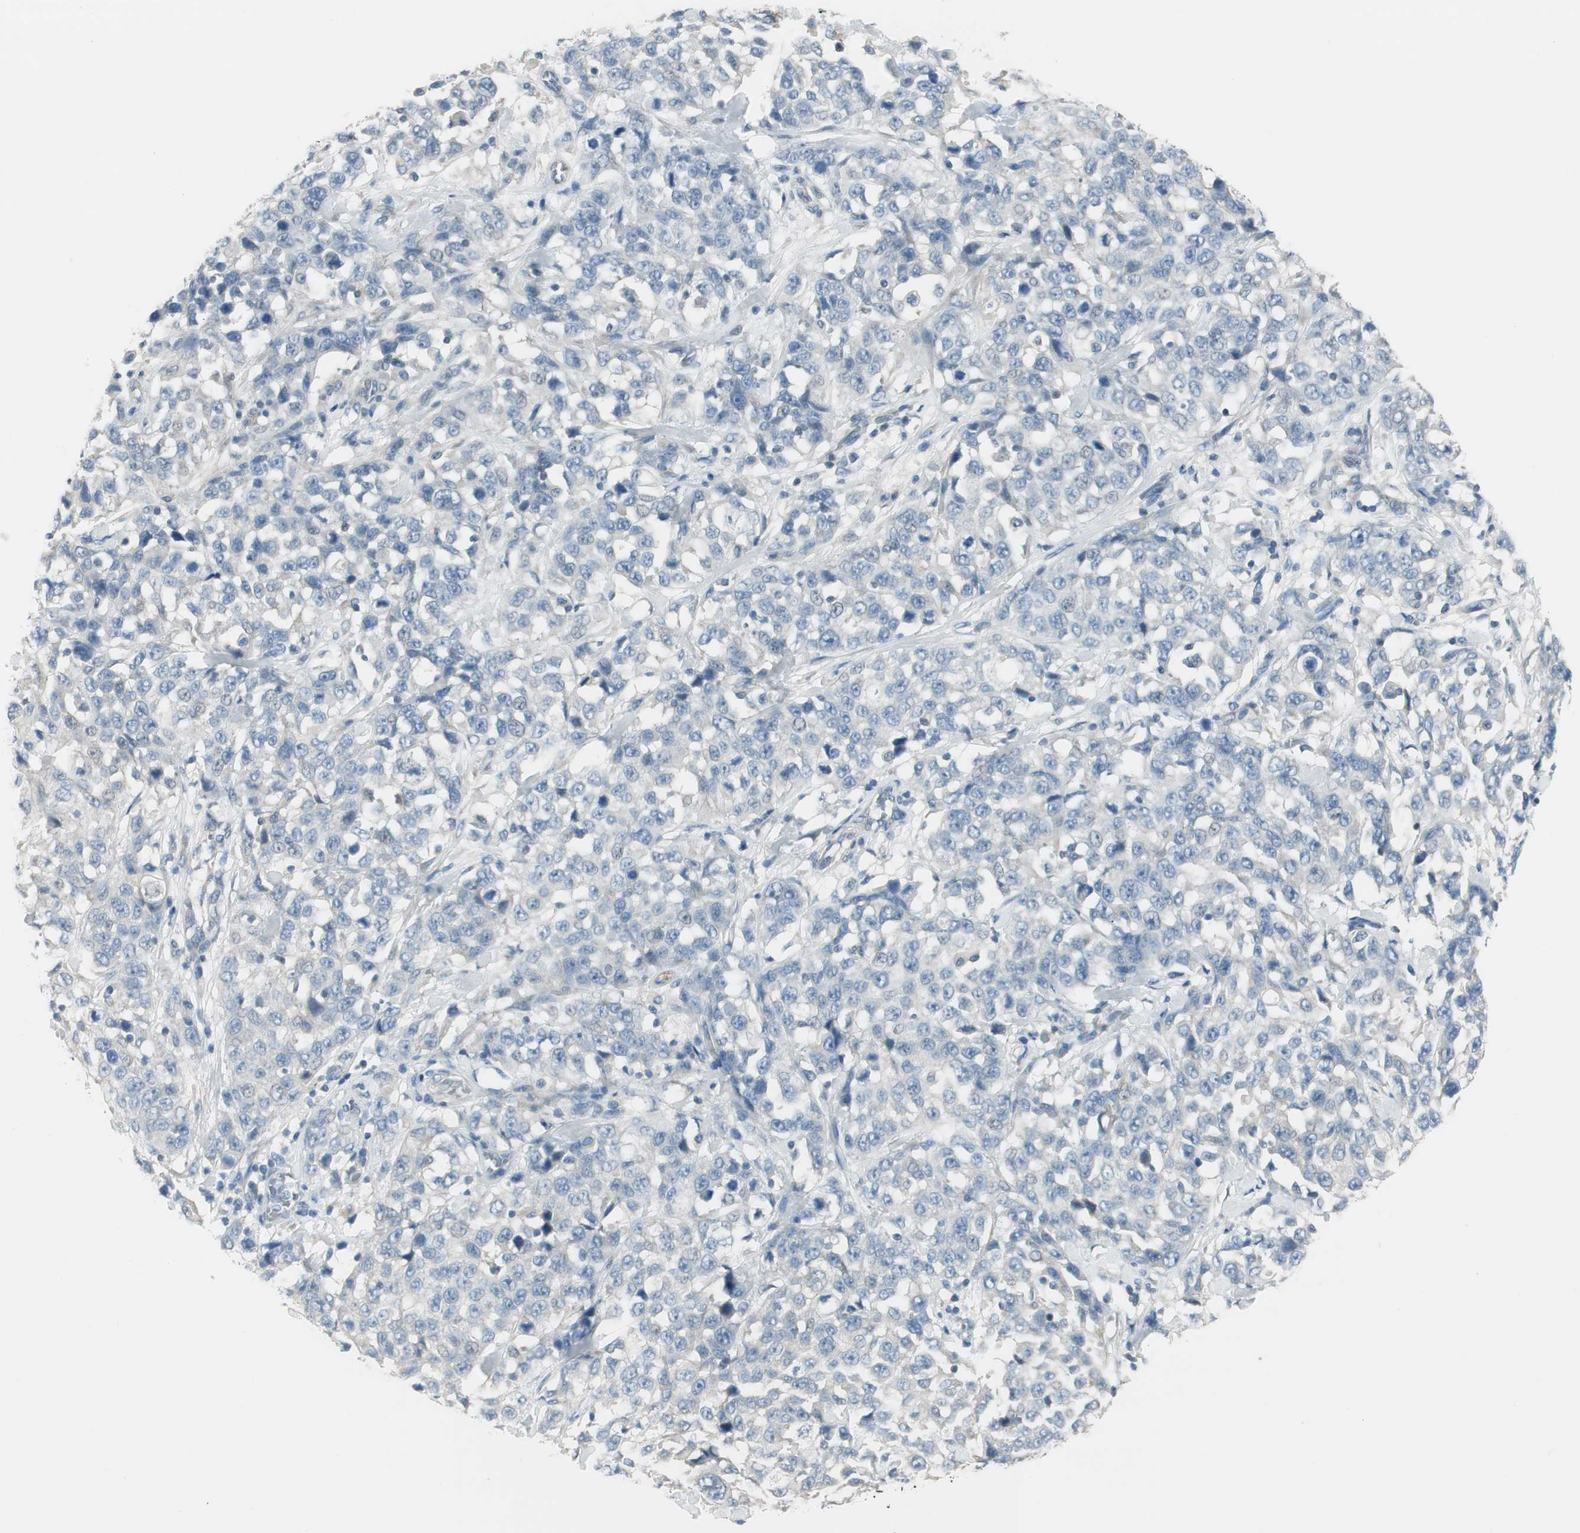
{"staining": {"intensity": "negative", "quantity": "none", "location": "none"}, "tissue": "stomach cancer", "cell_type": "Tumor cells", "image_type": "cancer", "snomed": [{"axis": "morphology", "description": "Normal tissue, NOS"}, {"axis": "morphology", "description": "Adenocarcinoma, NOS"}, {"axis": "topography", "description": "Stomach"}], "caption": "Micrograph shows no significant protein staining in tumor cells of adenocarcinoma (stomach).", "gene": "EVA1A", "patient": {"sex": "male", "age": 48}}